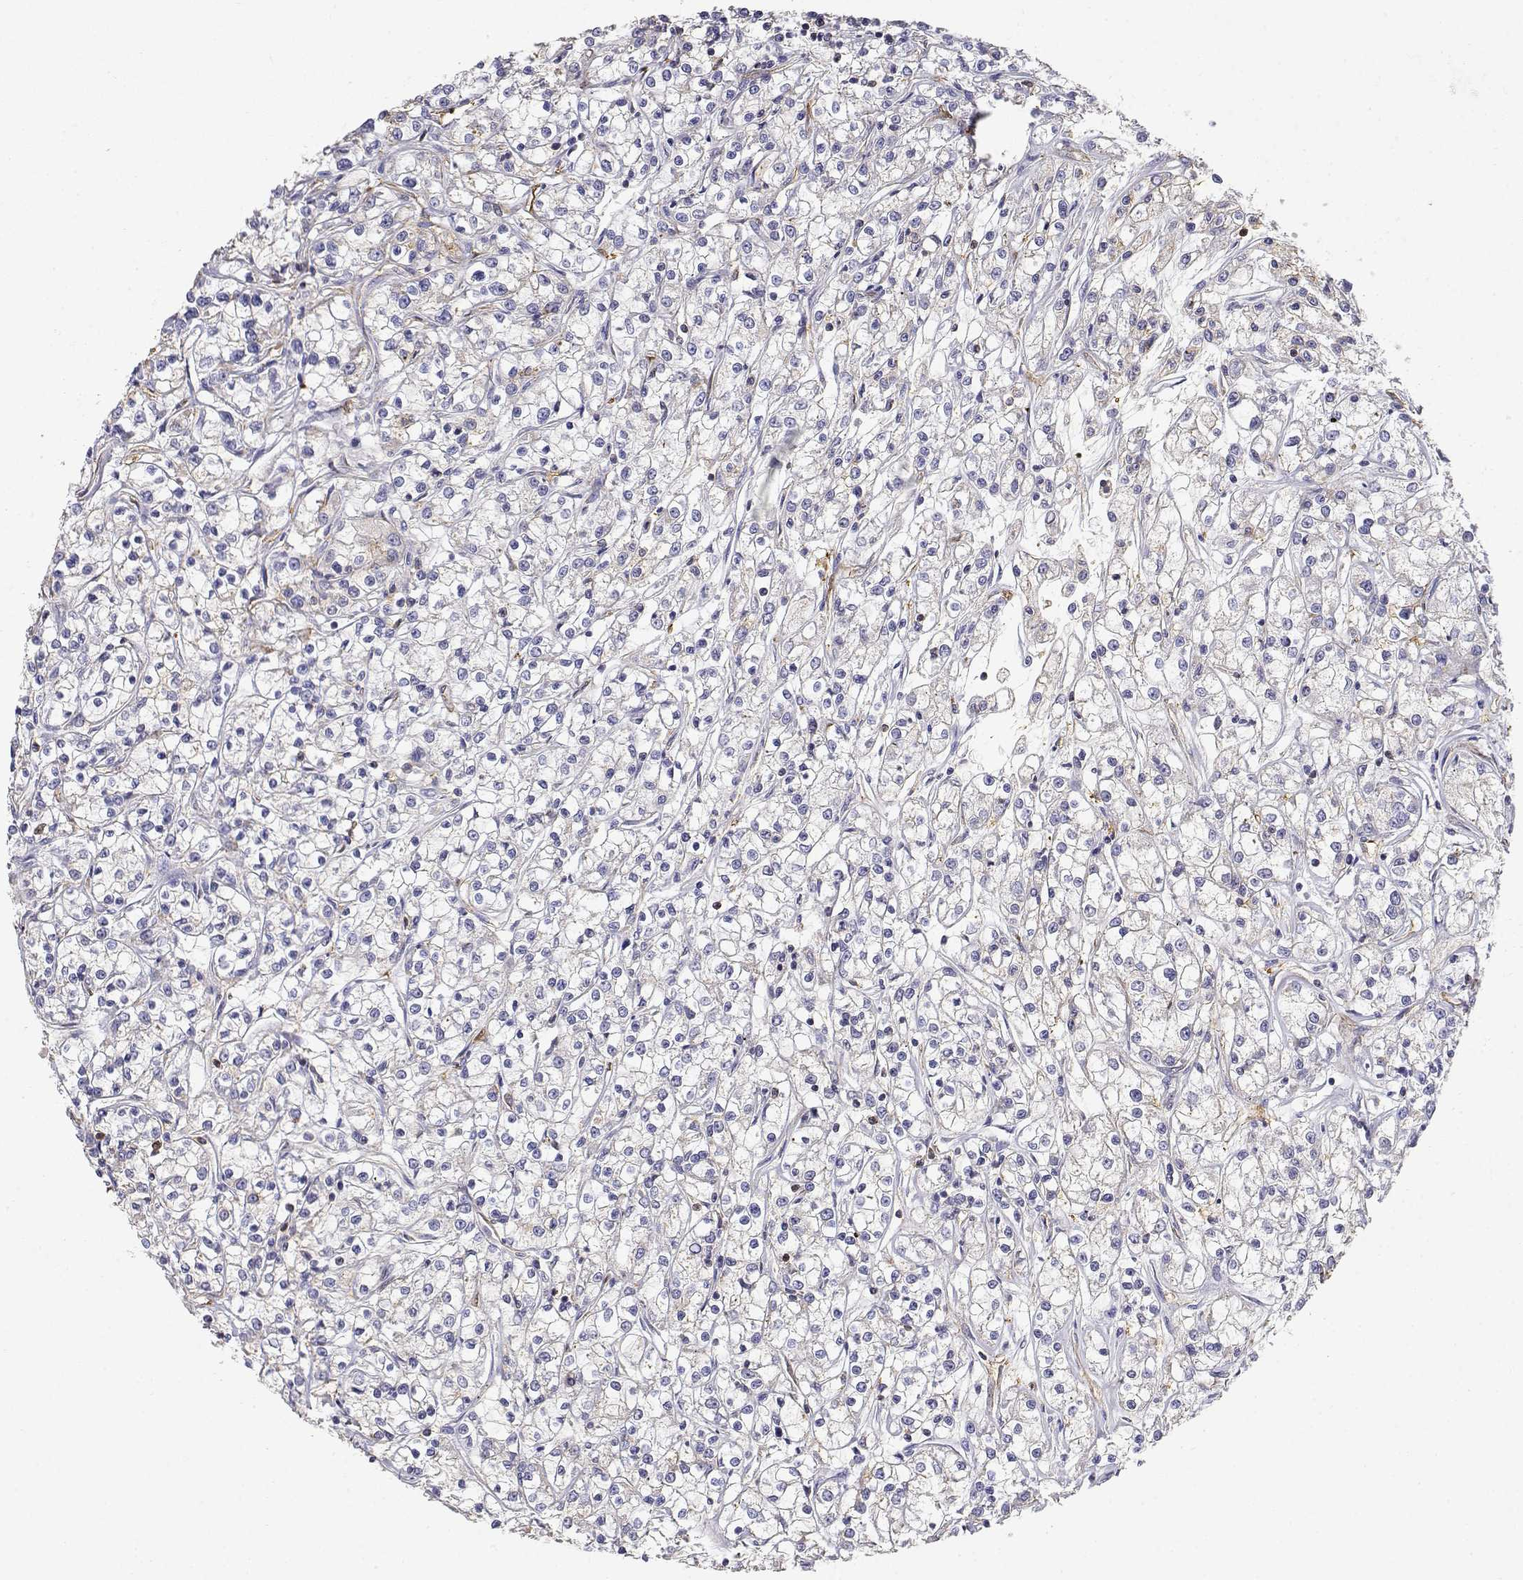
{"staining": {"intensity": "negative", "quantity": "none", "location": "none"}, "tissue": "renal cancer", "cell_type": "Tumor cells", "image_type": "cancer", "snomed": [{"axis": "morphology", "description": "Adenocarcinoma, NOS"}, {"axis": "topography", "description": "Kidney"}], "caption": "This histopathology image is of adenocarcinoma (renal) stained with immunohistochemistry (IHC) to label a protein in brown with the nuclei are counter-stained blue. There is no positivity in tumor cells. The staining is performed using DAB (3,3'-diaminobenzidine) brown chromogen with nuclei counter-stained in using hematoxylin.", "gene": "ADA", "patient": {"sex": "female", "age": 59}}